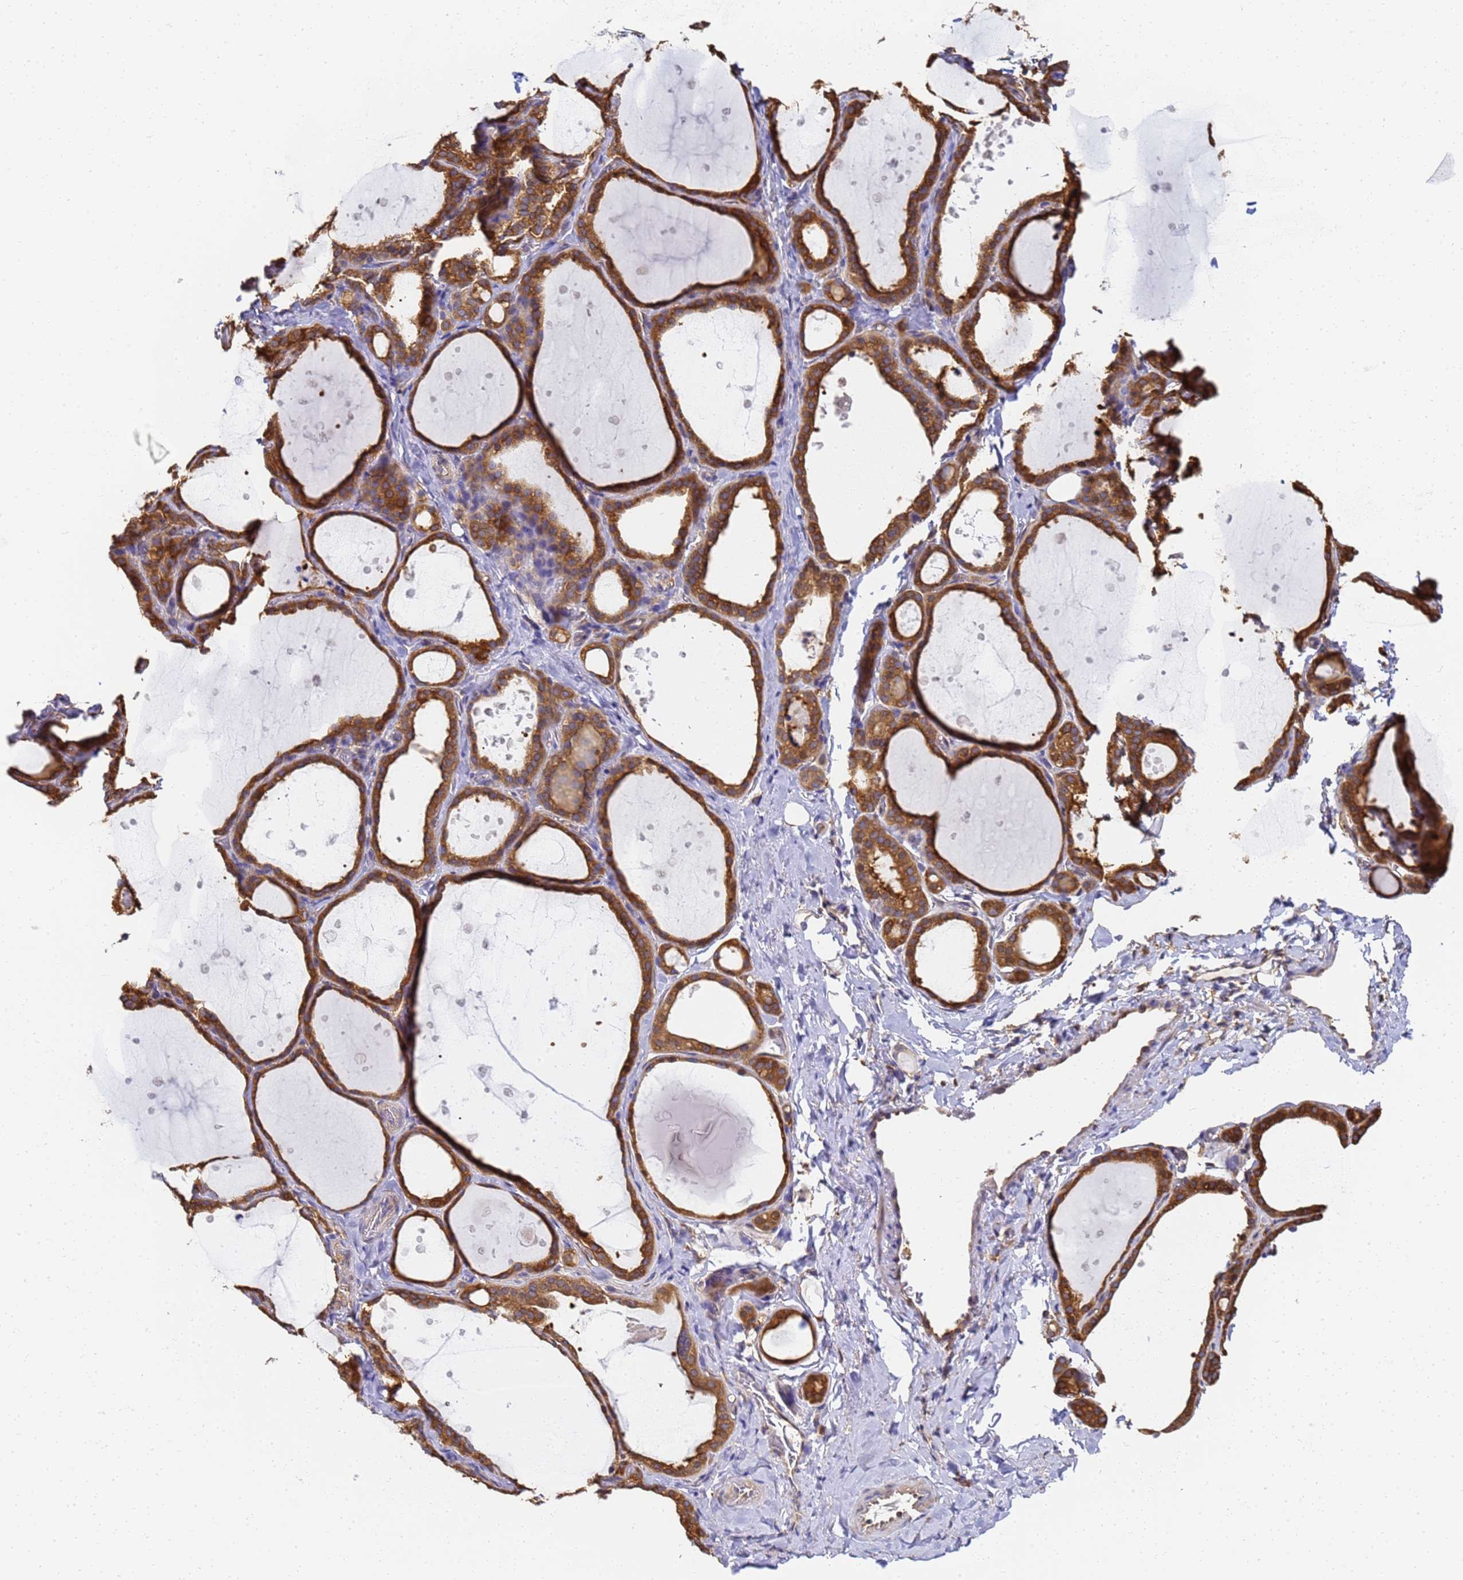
{"staining": {"intensity": "moderate", "quantity": ">75%", "location": "cytoplasmic/membranous"}, "tissue": "thyroid gland", "cell_type": "Glandular cells", "image_type": "normal", "snomed": [{"axis": "morphology", "description": "Normal tissue, NOS"}, {"axis": "topography", "description": "Thyroid gland"}], "caption": "Brown immunohistochemical staining in unremarkable thyroid gland exhibits moderate cytoplasmic/membranous expression in about >75% of glandular cells. Nuclei are stained in blue.", "gene": "NME1", "patient": {"sex": "female", "age": 44}}